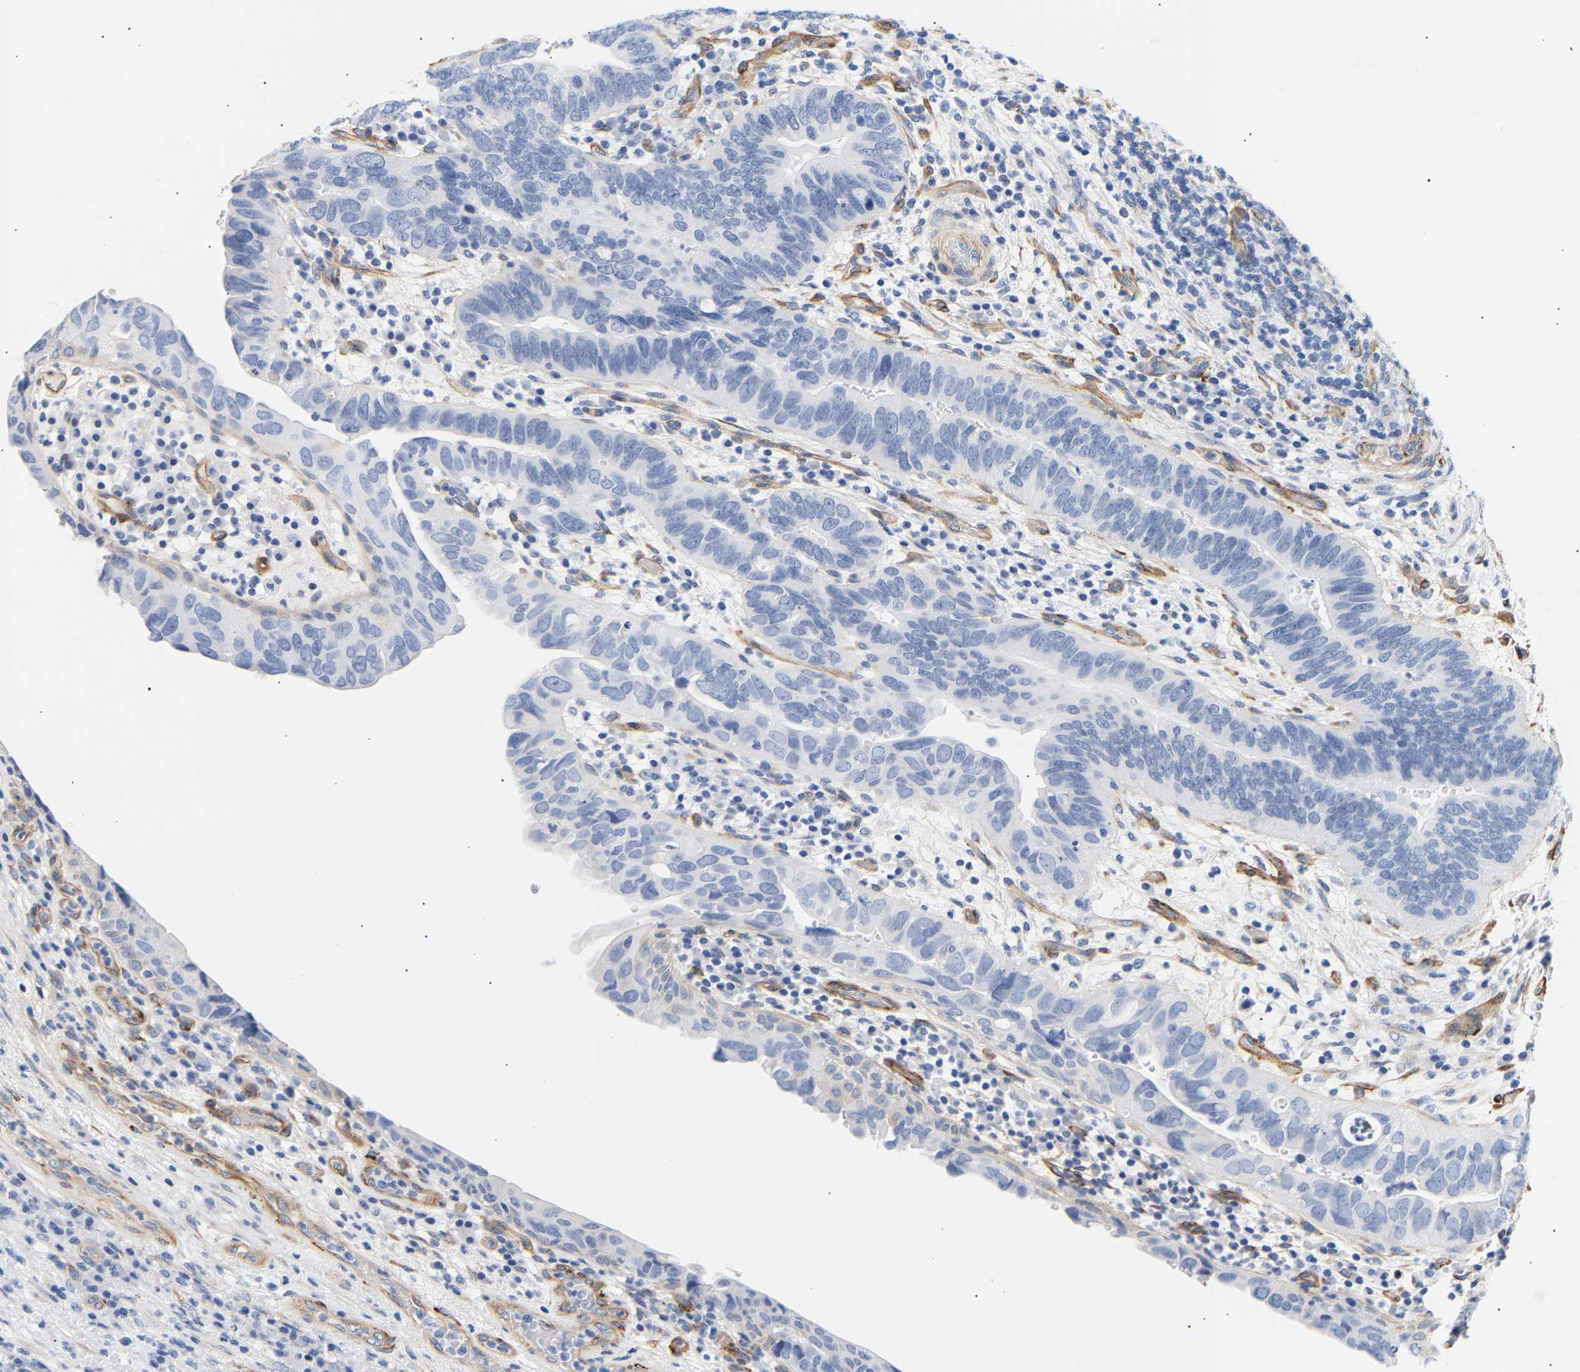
{"staining": {"intensity": "negative", "quantity": "none", "location": "none"}, "tissue": "urothelial cancer", "cell_type": "Tumor cells", "image_type": "cancer", "snomed": [{"axis": "morphology", "description": "Urothelial carcinoma, High grade"}, {"axis": "topography", "description": "Urinary bladder"}], "caption": "Tumor cells are negative for protein expression in human urothelial cancer. (IHC, brightfield microscopy, high magnification).", "gene": "IGFBP7", "patient": {"sex": "female", "age": 82}}